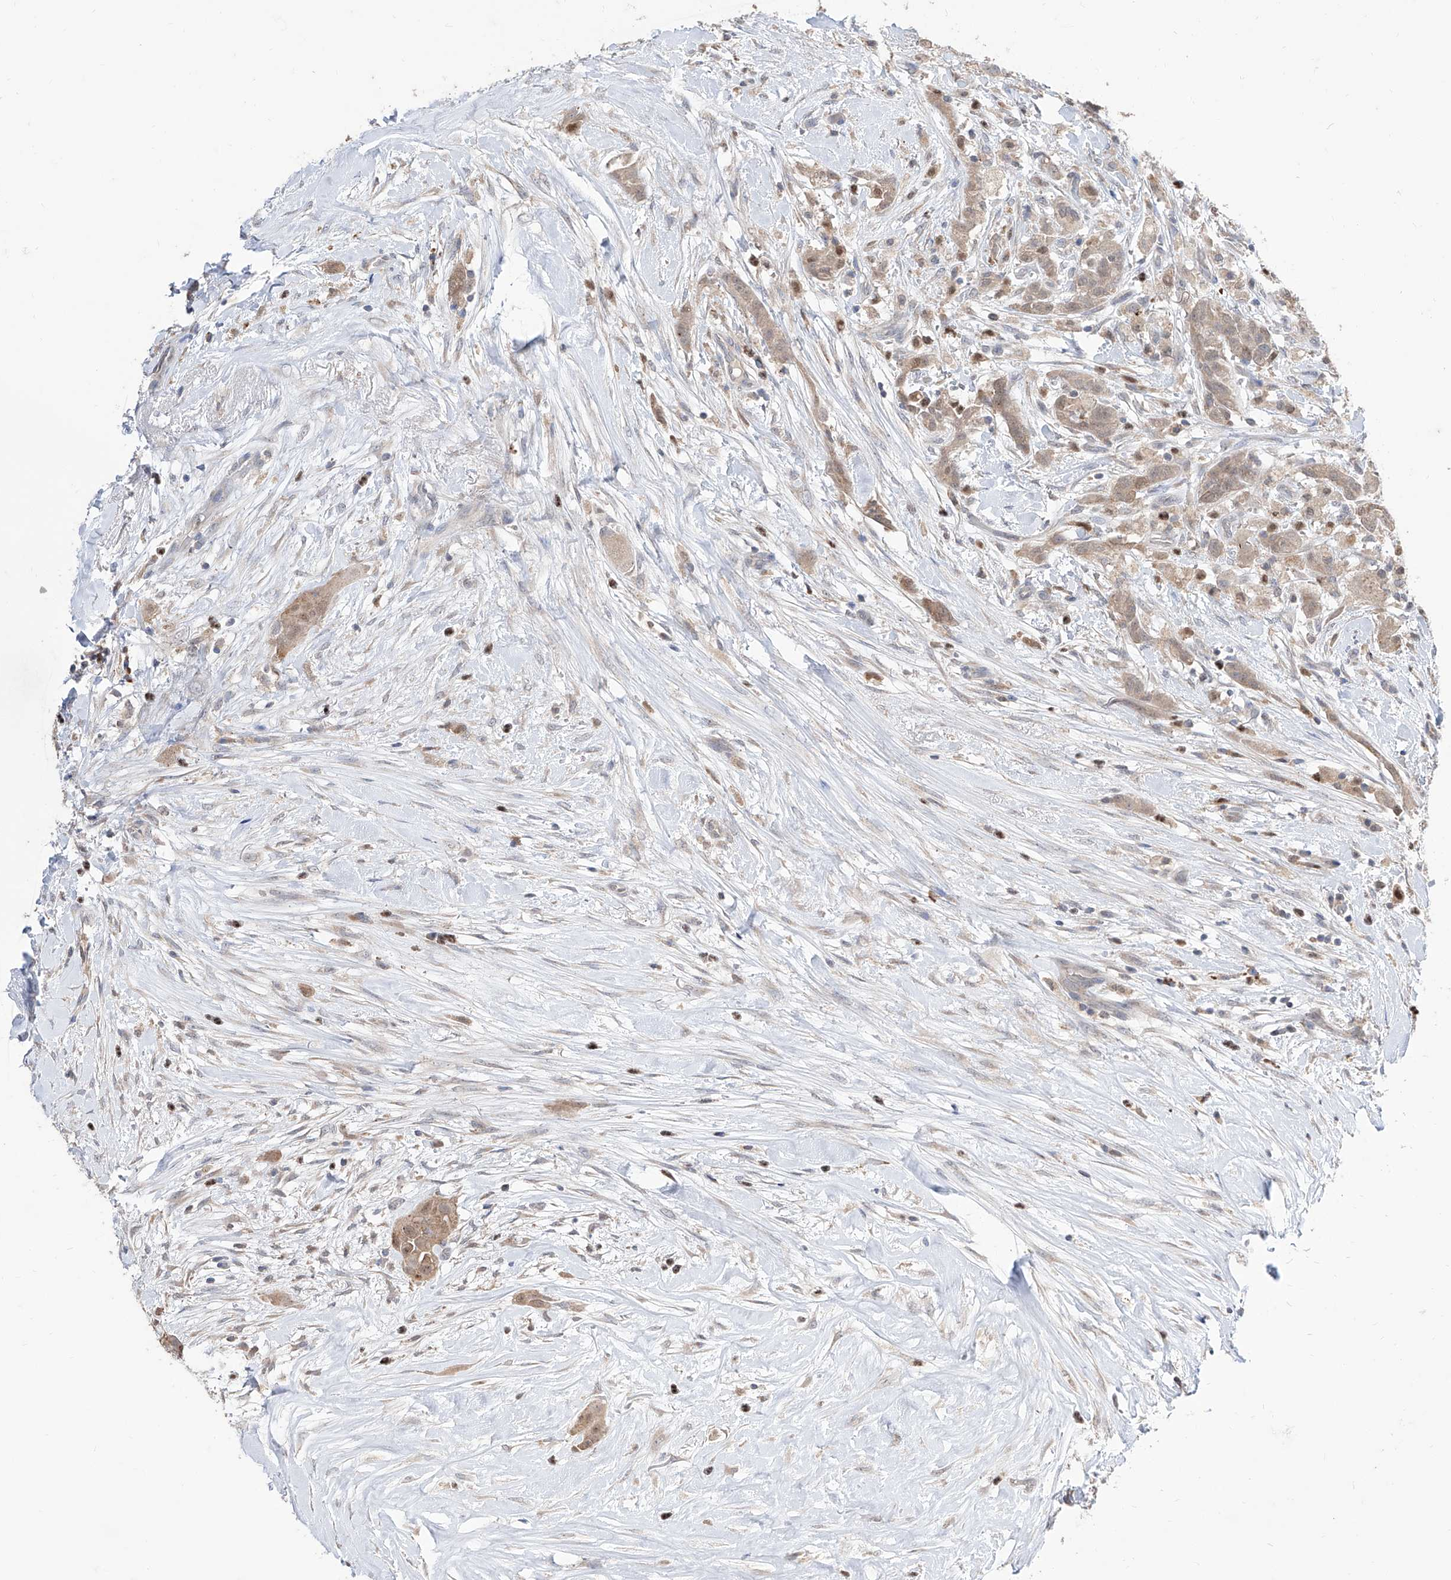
{"staining": {"intensity": "moderate", "quantity": ">75%", "location": "cytoplasmic/membranous,nuclear"}, "tissue": "thyroid cancer", "cell_type": "Tumor cells", "image_type": "cancer", "snomed": [{"axis": "morphology", "description": "Papillary adenocarcinoma, NOS"}, {"axis": "topography", "description": "Thyroid gland"}], "caption": "This is an image of immunohistochemistry (IHC) staining of papillary adenocarcinoma (thyroid), which shows moderate positivity in the cytoplasmic/membranous and nuclear of tumor cells.", "gene": "BROX", "patient": {"sex": "female", "age": 59}}